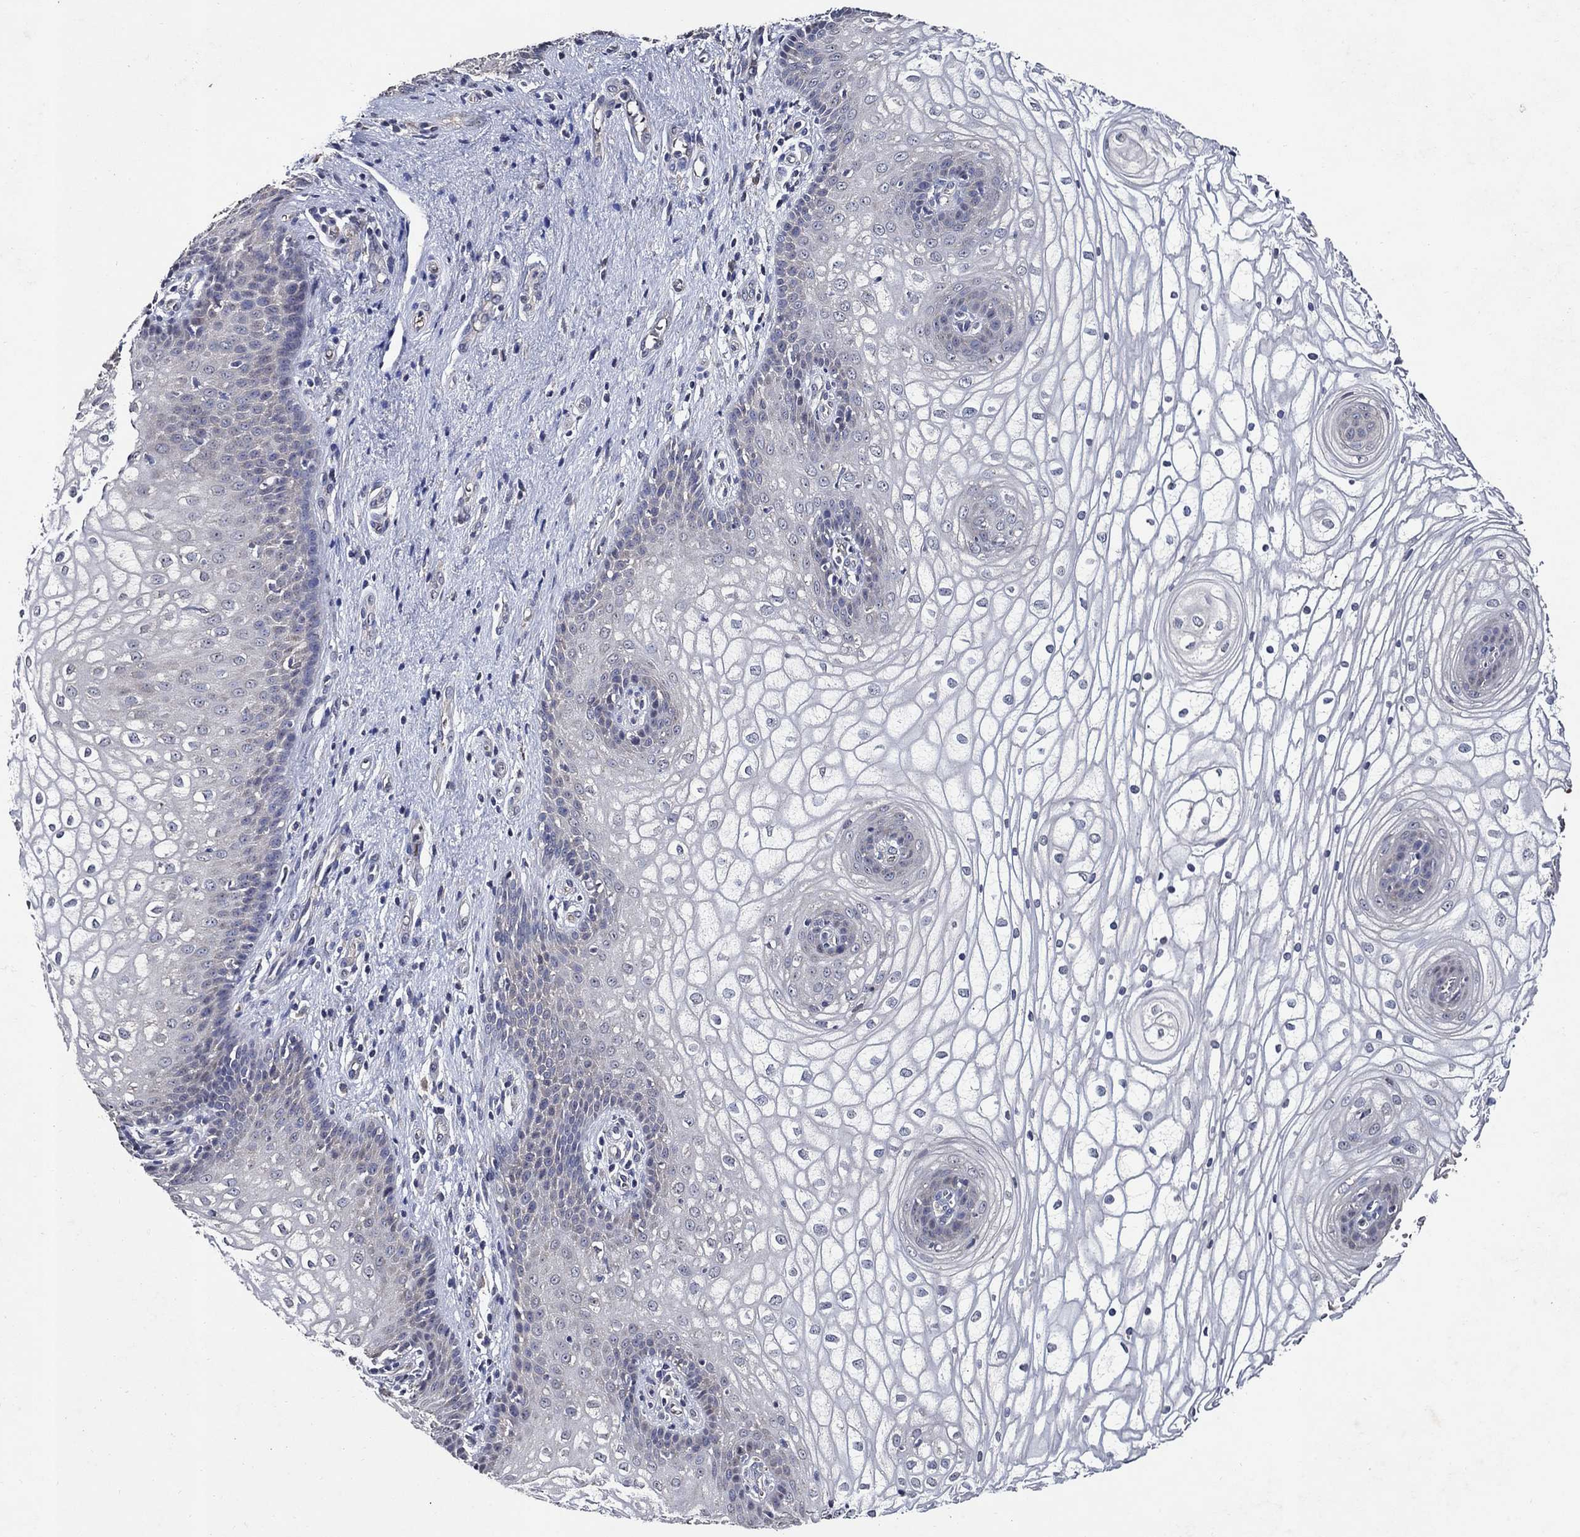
{"staining": {"intensity": "negative", "quantity": "none", "location": "none"}, "tissue": "vagina", "cell_type": "Squamous epithelial cells", "image_type": "normal", "snomed": [{"axis": "morphology", "description": "Normal tissue, NOS"}, {"axis": "topography", "description": "Vagina"}], "caption": "DAB (3,3'-diaminobenzidine) immunohistochemical staining of normal human vagina shows no significant positivity in squamous epithelial cells.", "gene": "HAP1", "patient": {"sex": "female", "age": 34}}